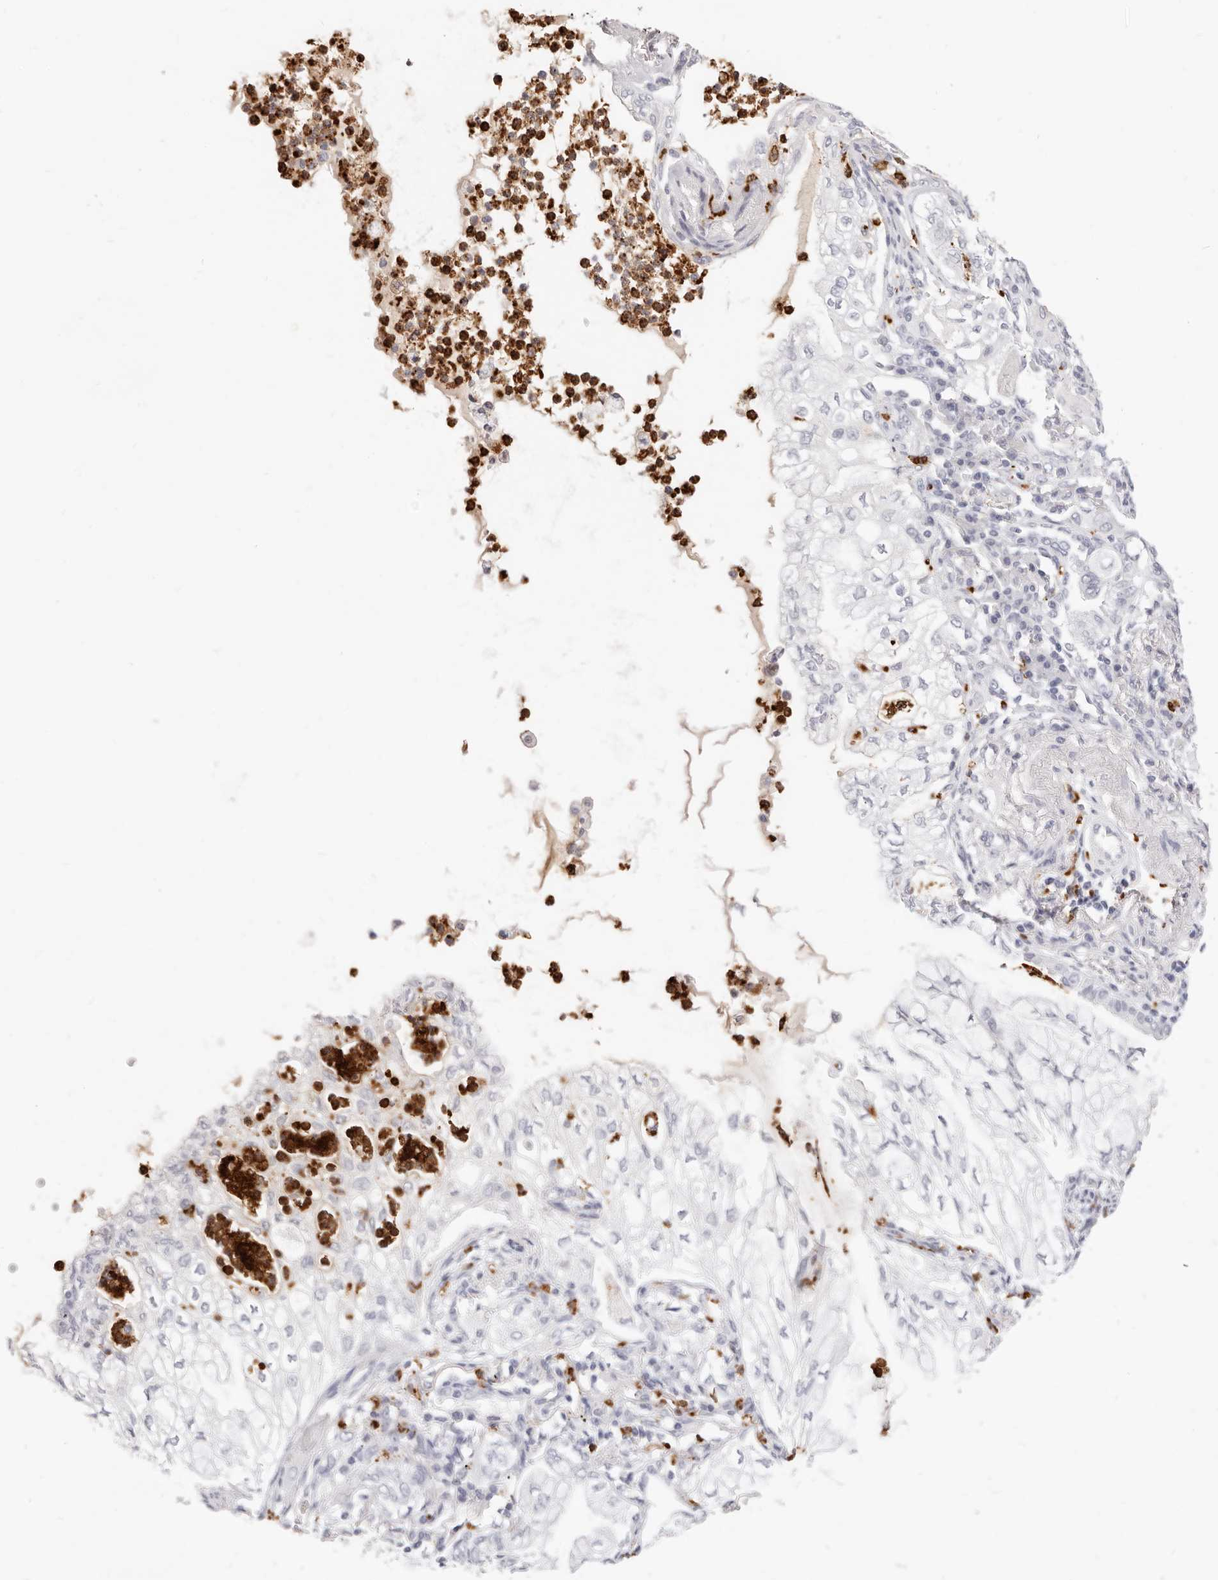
{"staining": {"intensity": "negative", "quantity": "none", "location": "none"}, "tissue": "lung cancer", "cell_type": "Tumor cells", "image_type": "cancer", "snomed": [{"axis": "morphology", "description": "Adenocarcinoma, NOS"}, {"axis": "topography", "description": "Lung"}], "caption": "An immunohistochemistry photomicrograph of lung adenocarcinoma is shown. There is no staining in tumor cells of lung adenocarcinoma.", "gene": "CAMP", "patient": {"sex": "female", "age": 70}}